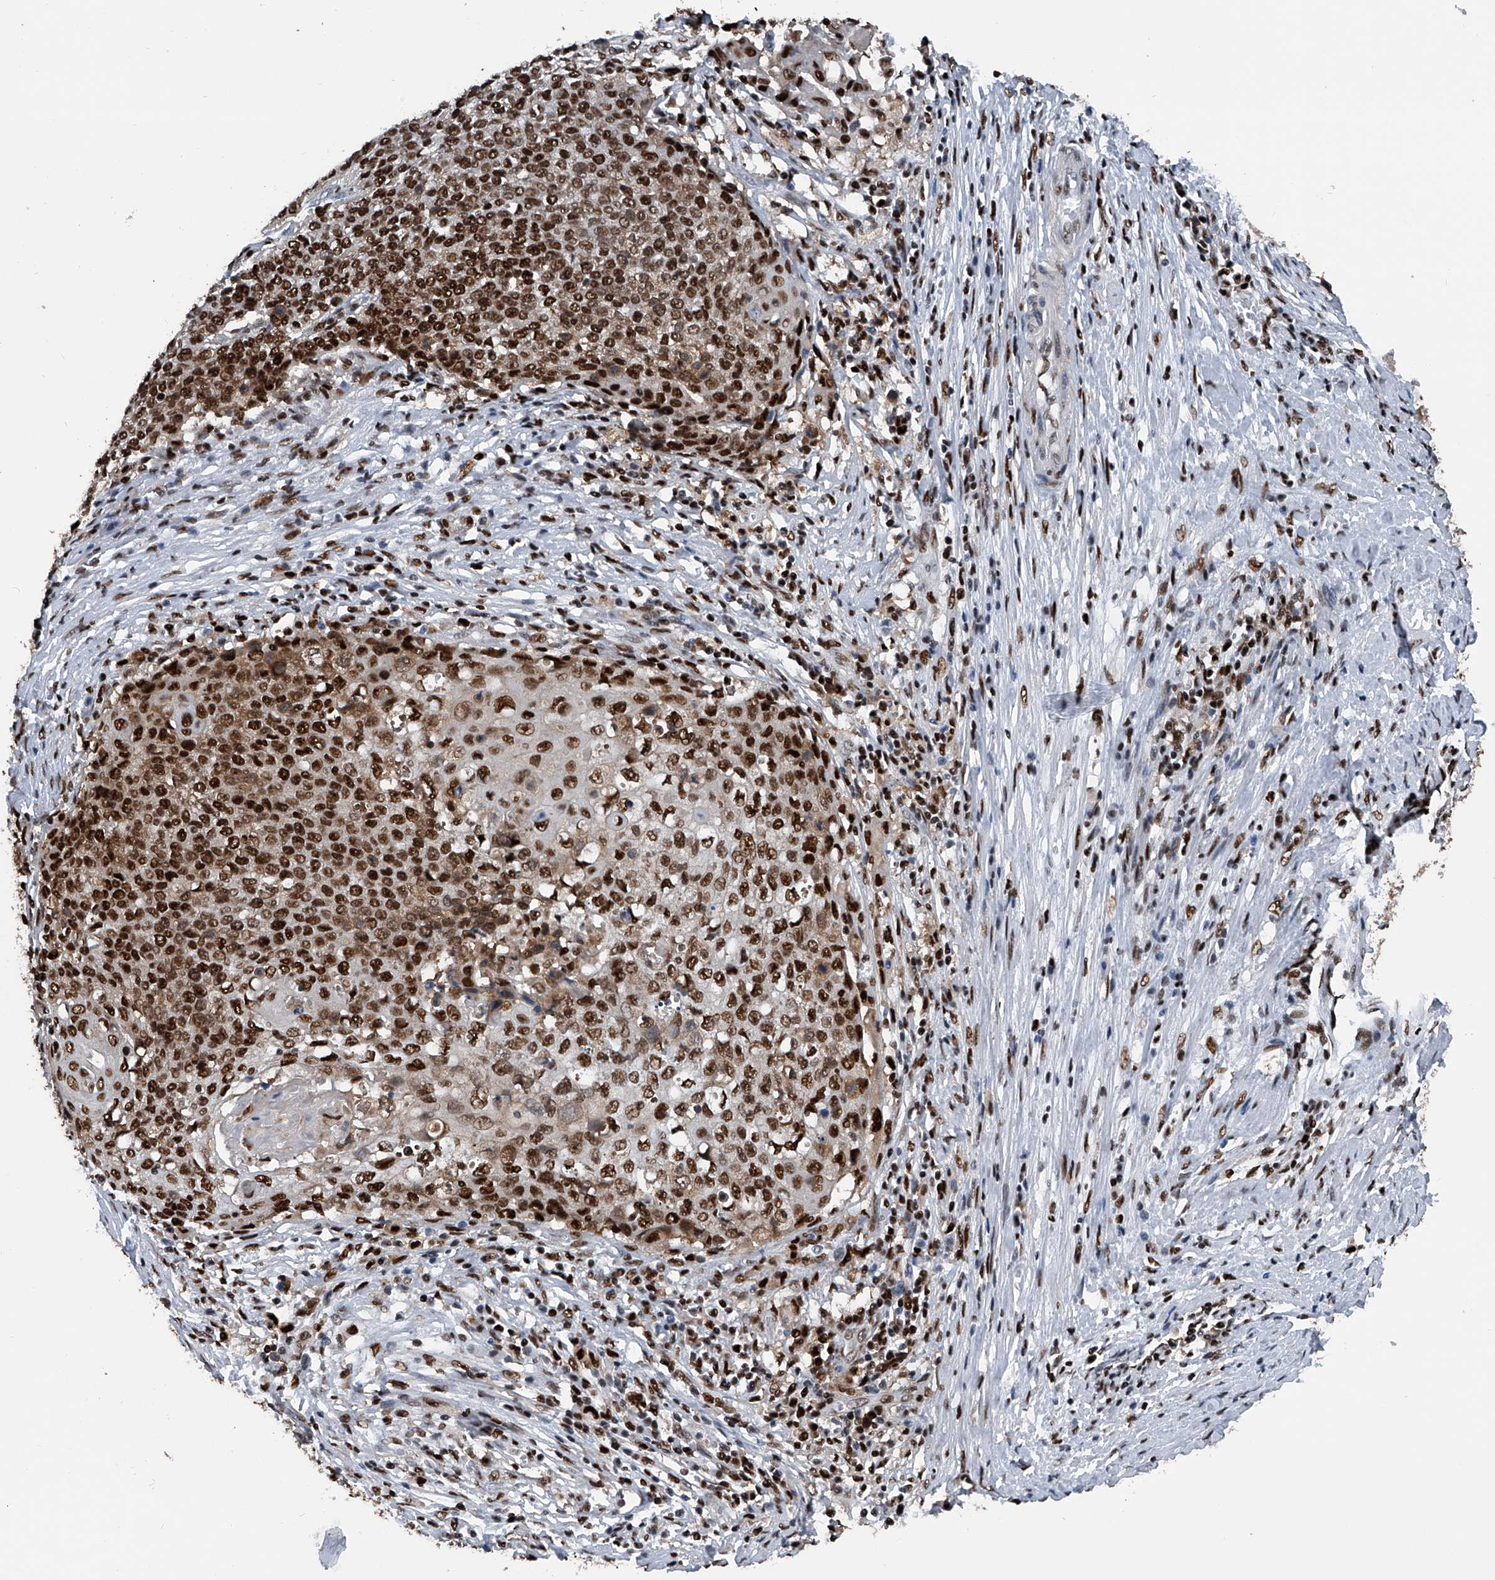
{"staining": {"intensity": "strong", "quantity": ">75%", "location": "nuclear"}, "tissue": "cervical cancer", "cell_type": "Tumor cells", "image_type": "cancer", "snomed": [{"axis": "morphology", "description": "Squamous cell carcinoma, NOS"}, {"axis": "topography", "description": "Cervix"}], "caption": "The micrograph shows staining of cervical cancer, revealing strong nuclear protein staining (brown color) within tumor cells.", "gene": "FKBP5", "patient": {"sex": "female", "age": 39}}